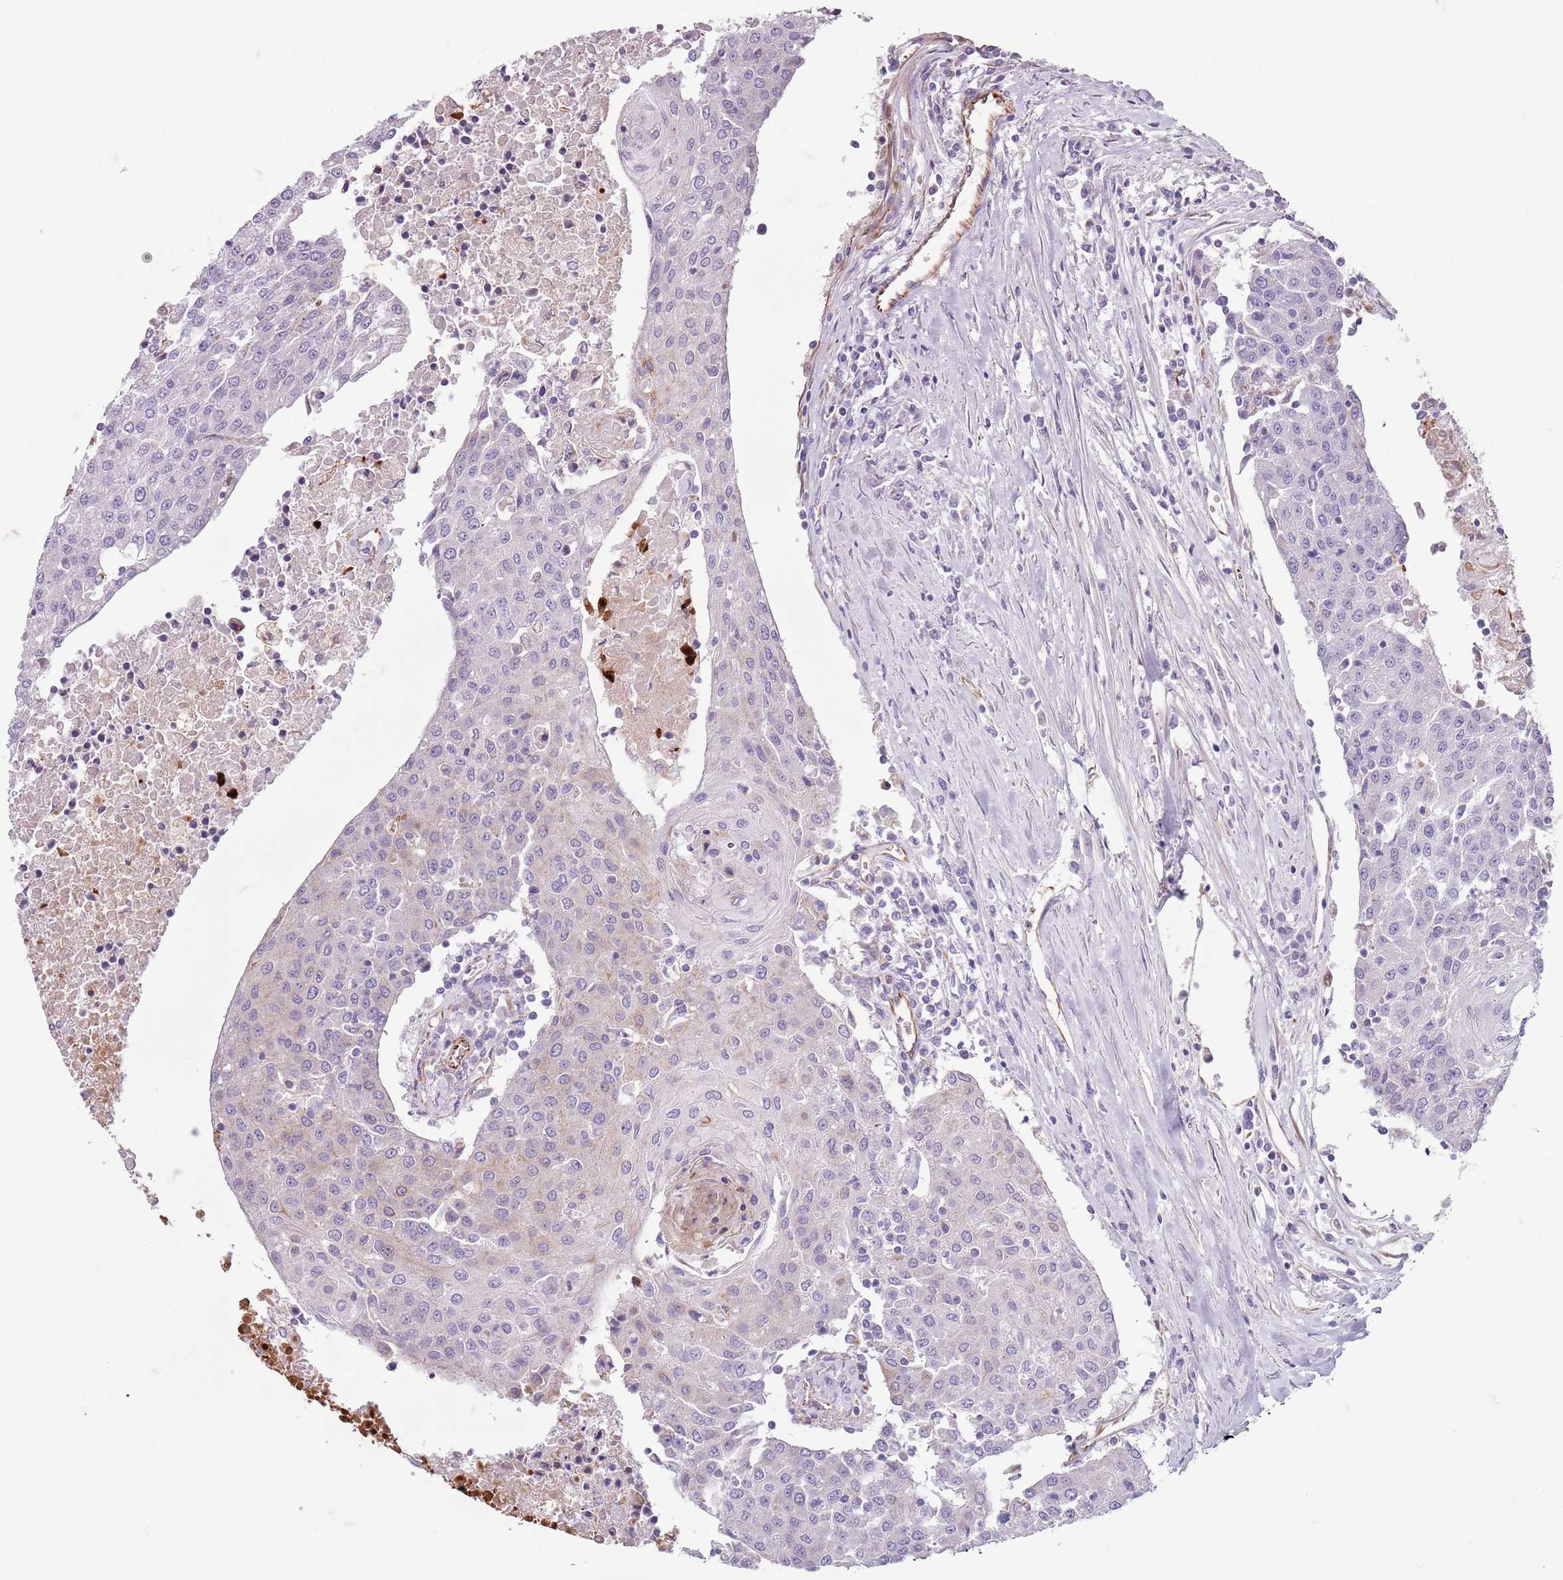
{"staining": {"intensity": "negative", "quantity": "none", "location": "none"}, "tissue": "urothelial cancer", "cell_type": "Tumor cells", "image_type": "cancer", "snomed": [{"axis": "morphology", "description": "Urothelial carcinoma, High grade"}, {"axis": "topography", "description": "Urinary bladder"}], "caption": "Tumor cells show no significant expression in high-grade urothelial carcinoma.", "gene": "TAS2R38", "patient": {"sex": "female", "age": 85}}